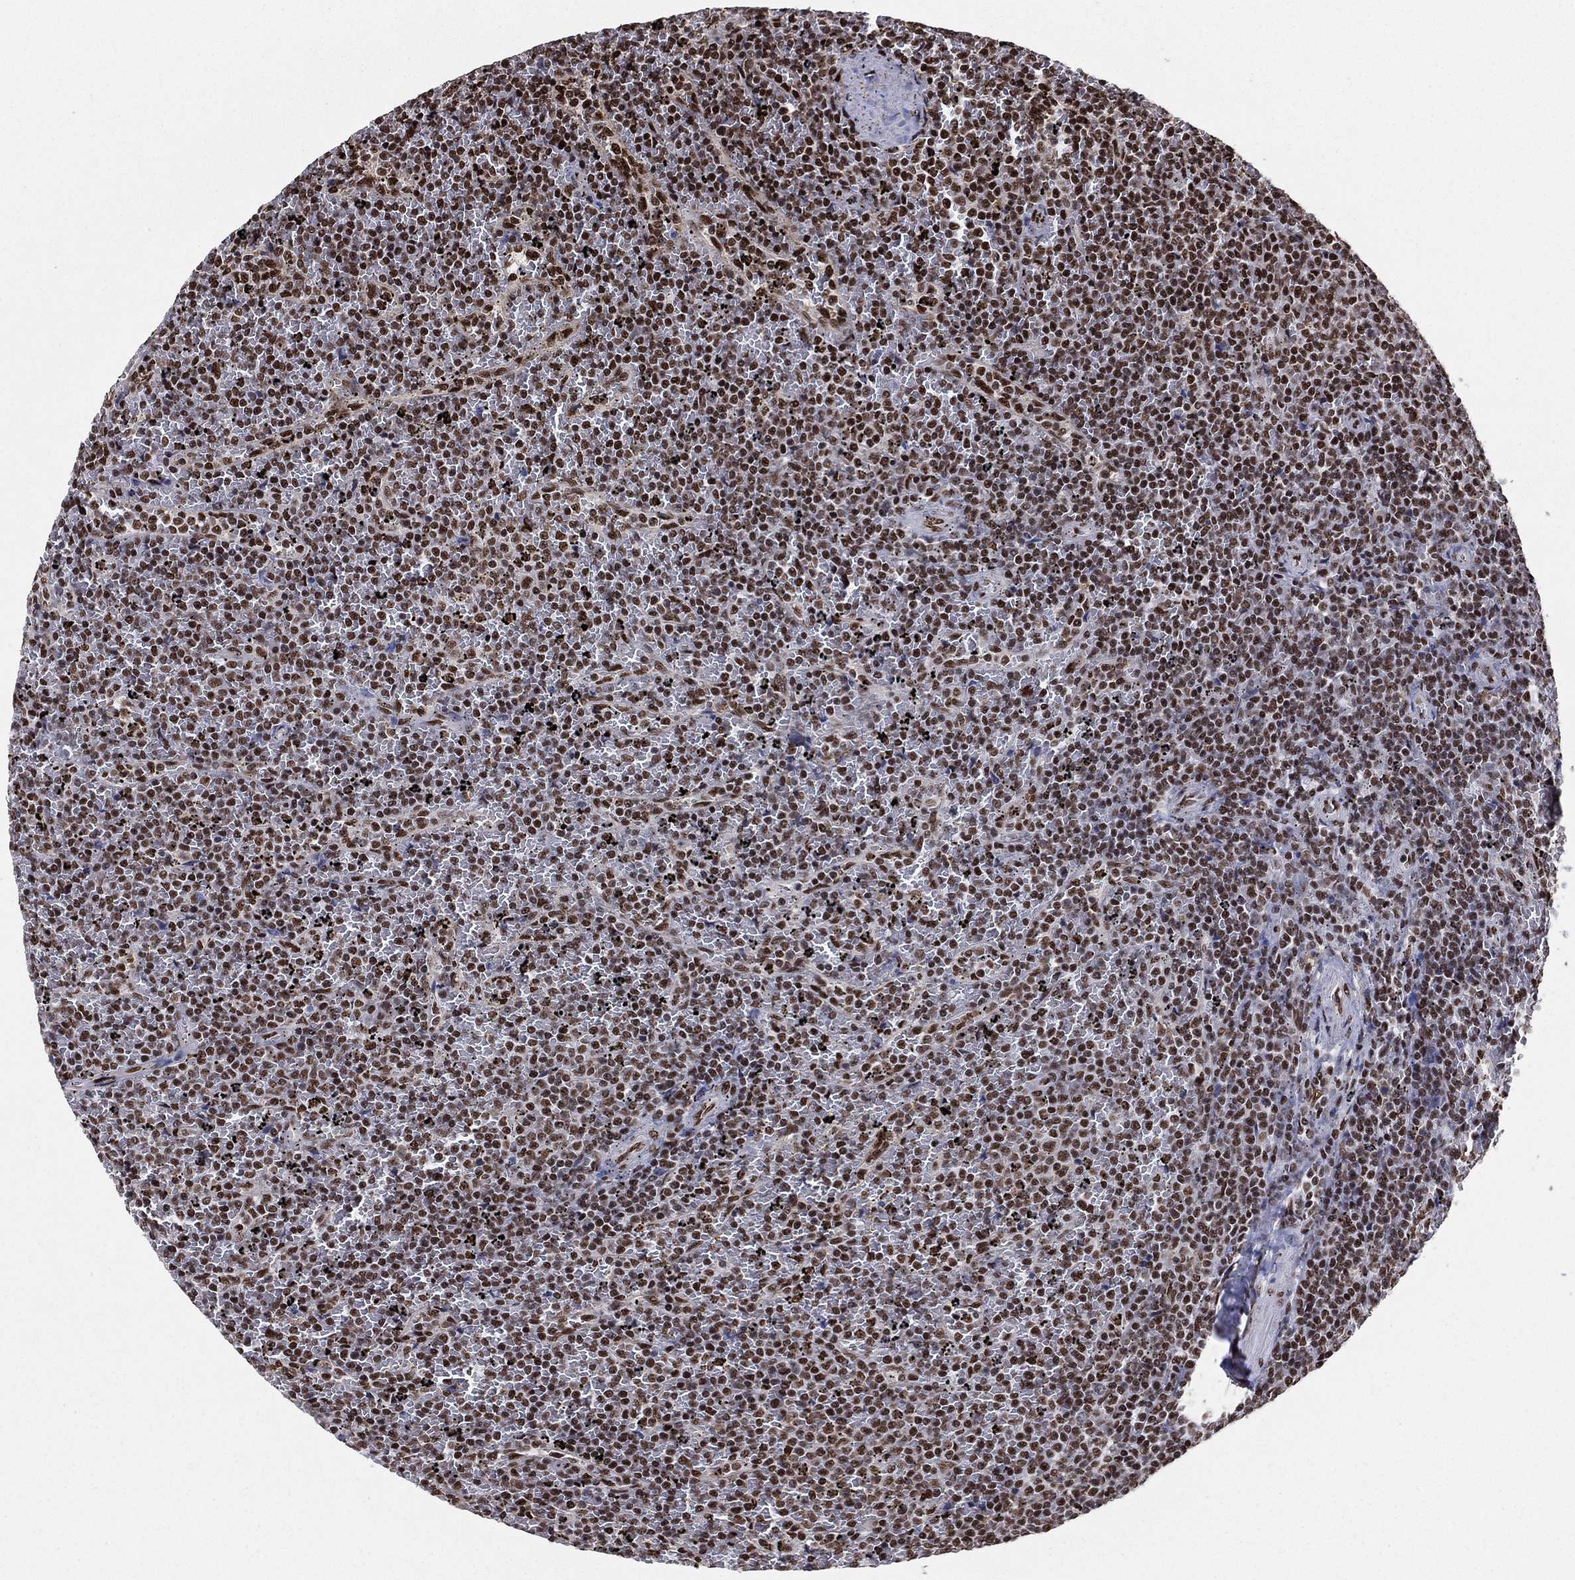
{"staining": {"intensity": "strong", "quantity": ">75%", "location": "nuclear"}, "tissue": "lymphoma", "cell_type": "Tumor cells", "image_type": "cancer", "snomed": [{"axis": "morphology", "description": "Malignant lymphoma, non-Hodgkin's type, Low grade"}, {"axis": "topography", "description": "Spleen"}], "caption": "A photomicrograph showing strong nuclear expression in about >75% of tumor cells in lymphoma, as visualized by brown immunohistochemical staining.", "gene": "TP53BP1", "patient": {"sex": "female", "age": 77}}